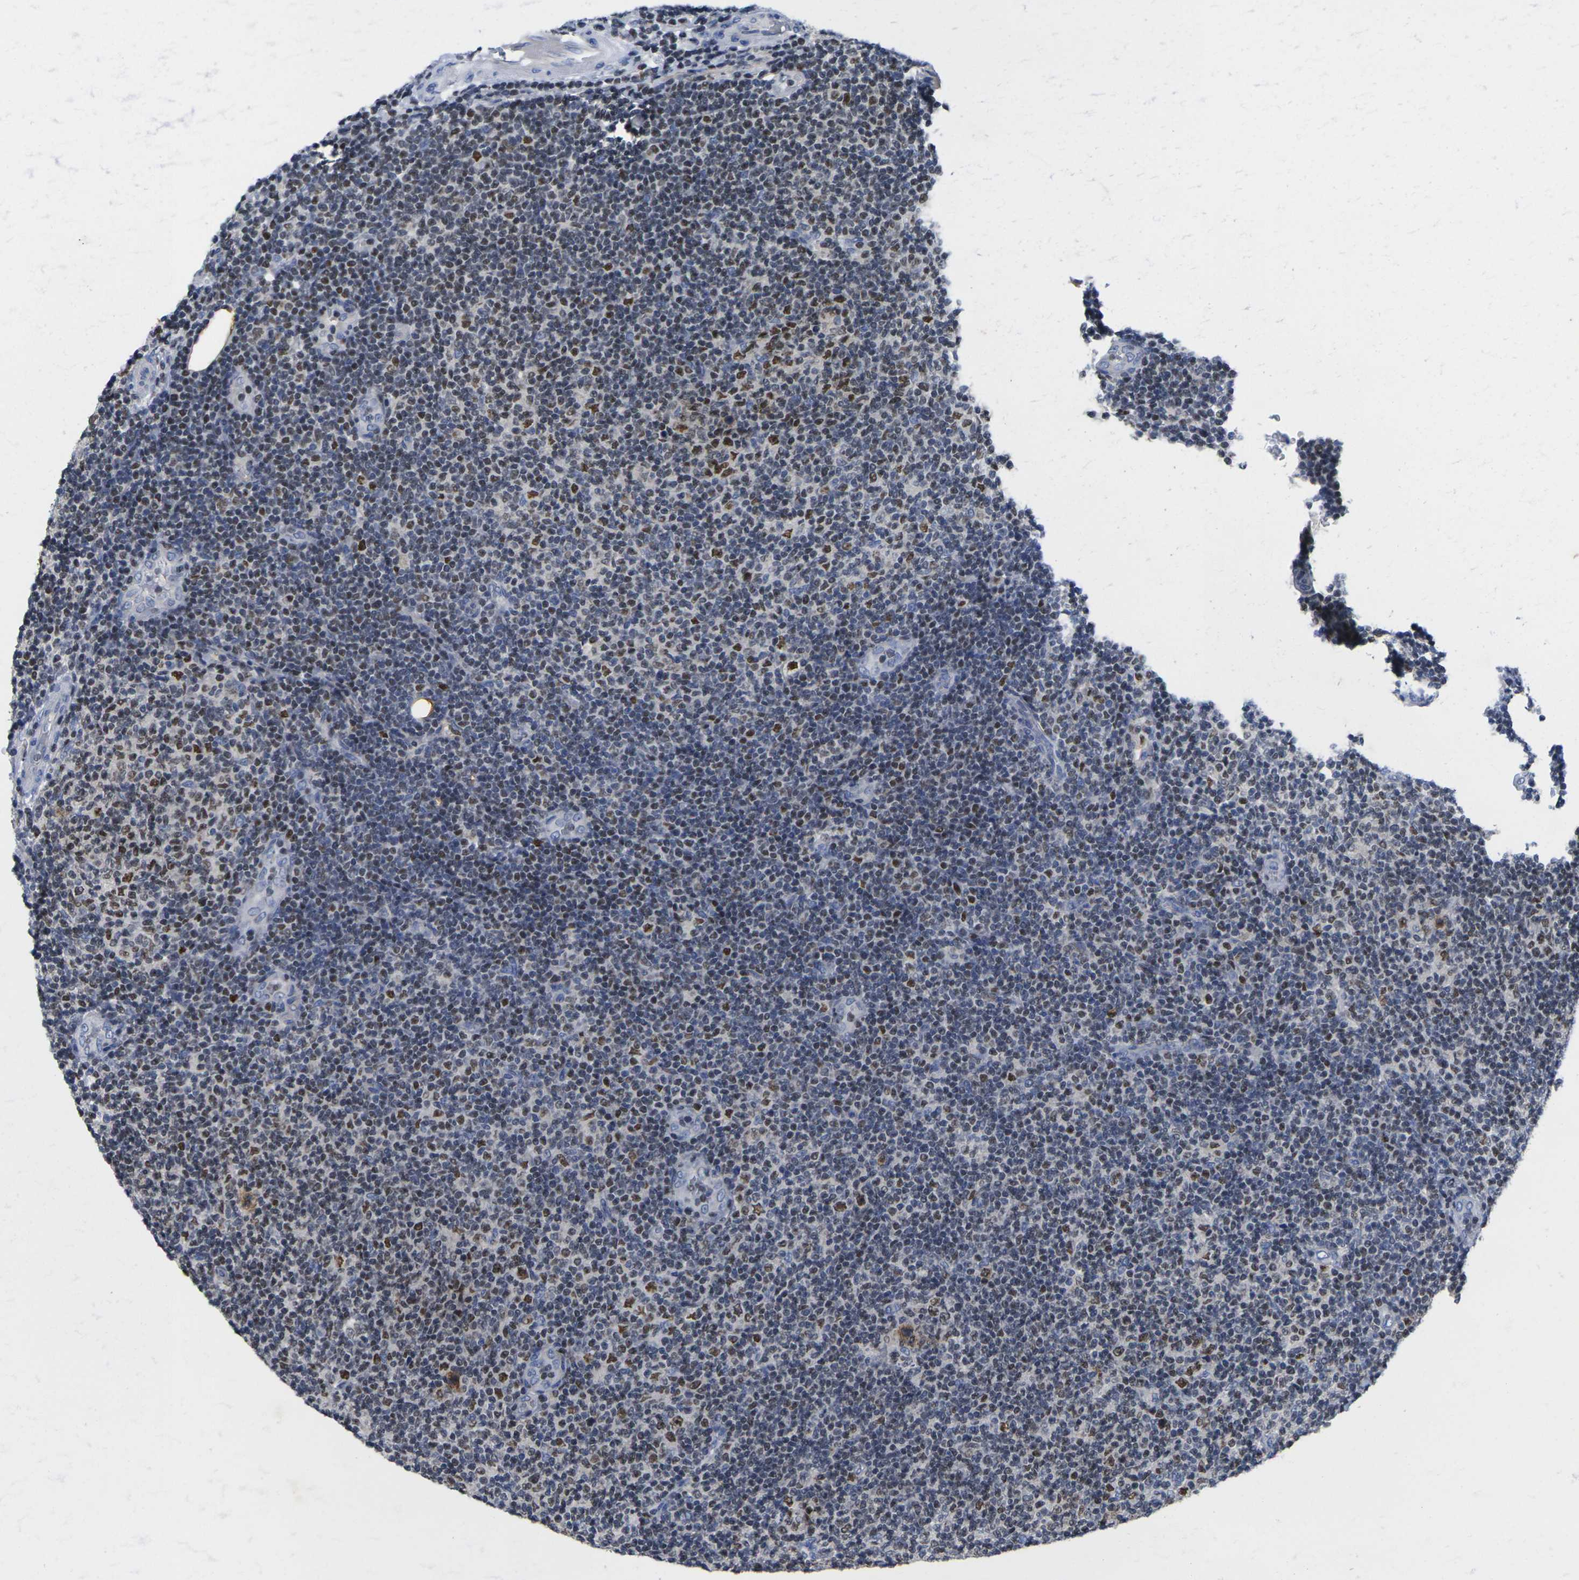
{"staining": {"intensity": "moderate", "quantity": "25%-75%", "location": "nuclear"}, "tissue": "lymphoma", "cell_type": "Tumor cells", "image_type": "cancer", "snomed": [{"axis": "morphology", "description": "Malignant lymphoma, non-Hodgkin's type, Low grade"}, {"axis": "topography", "description": "Lymph node"}], "caption": "Immunohistochemistry (IHC) image of neoplastic tissue: human malignant lymphoma, non-Hodgkin's type (low-grade) stained using immunohistochemistry exhibits medium levels of moderate protein expression localized specifically in the nuclear of tumor cells, appearing as a nuclear brown color.", "gene": "IKZF1", "patient": {"sex": "male", "age": 83}}